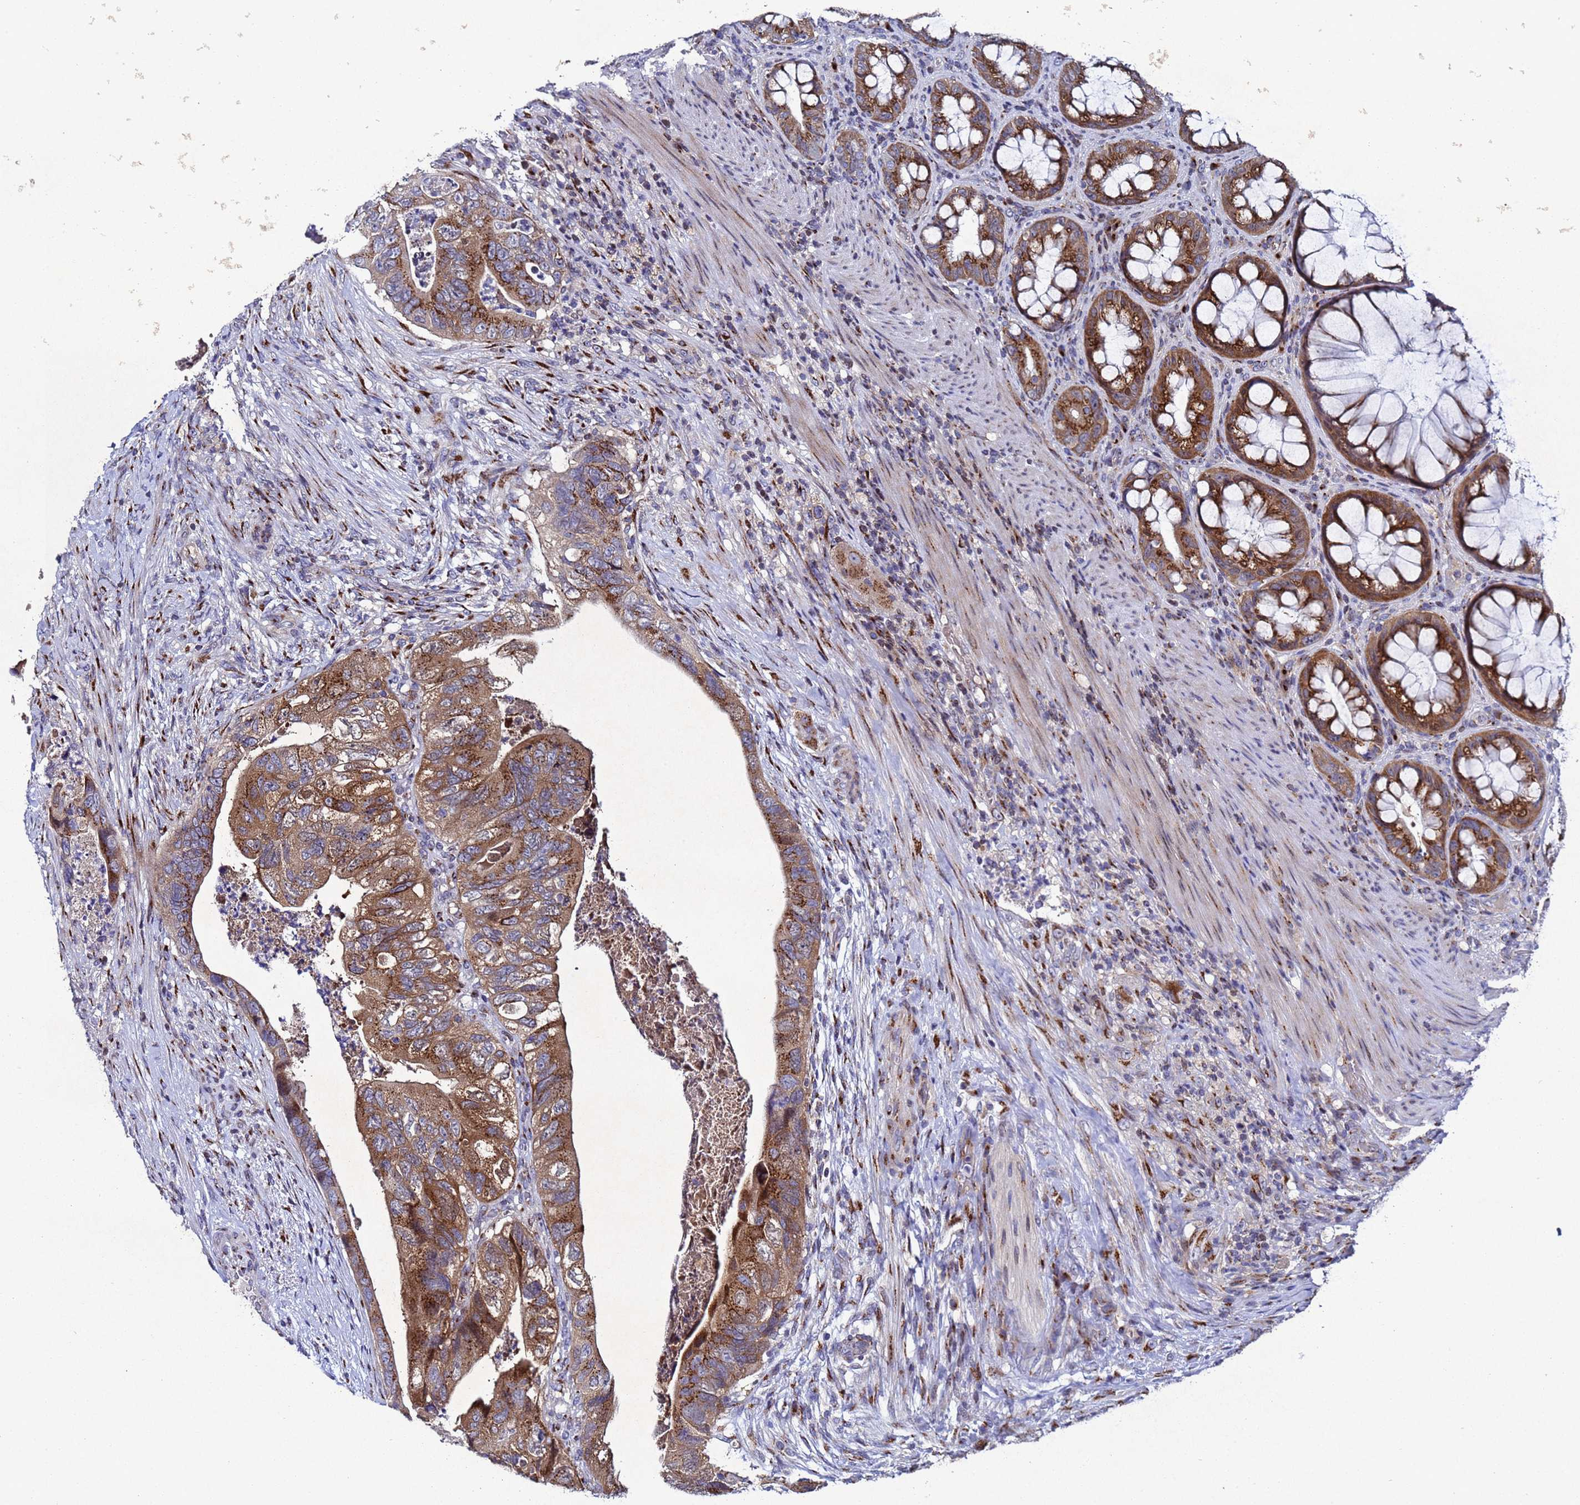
{"staining": {"intensity": "moderate", "quantity": ">75%", "location": "cytoplasmic/membranous"}, "tissue": "colorectal cancer", "cell_type": "Tumor cells", "image_type": "cancer", "snomed": [{"axis": "morphology", "description": "Adenocarcinoma, NOS"}, {"axis": "topography", "description": "Rectum"}], "caption": "A medium amount of moderate cytoplasmic/membranous staining is seen in about >75% of tumor cells in colorectal adenocarcinoma tissue.", "gene": "NSUN6", "patient": {"sex": "male", "age": 63}}